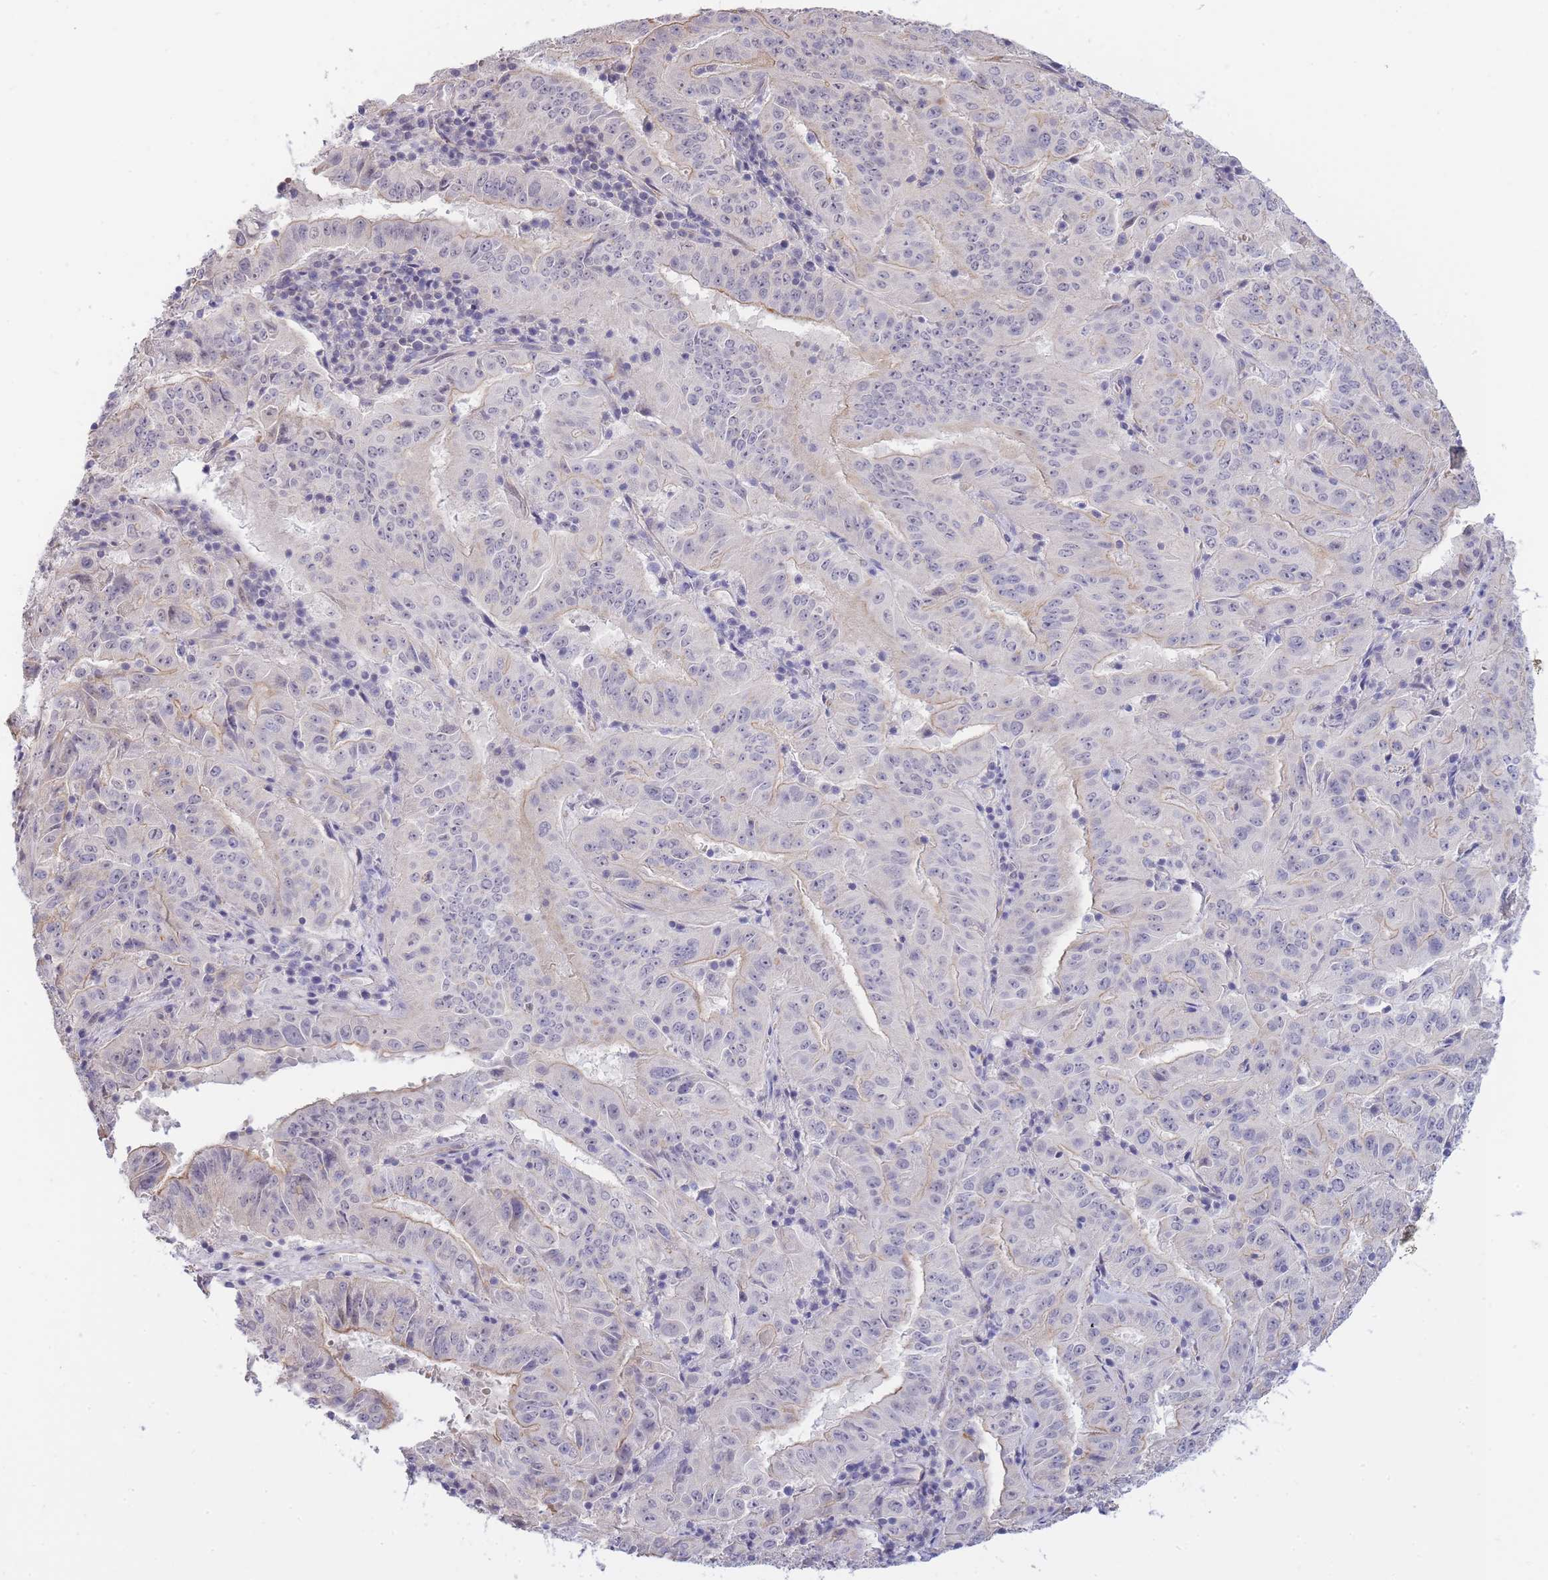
{"staining": {"intensity": "weak", "quantity": "<25%", "location": "cytoplasmic/membranous"}, "tissue": "pancreatic cancer", "cell_type": "Tumor cells", "image_type": "cancer", "snomed": [{"axis": "morphology", "description": "Adenocarcinoma, NOS"}, {"axis": "topography", "description": "Pancreas"}], "caption": "Immunohistochemistry (IHC) image of human pancreatic adenocarcinoma stained for a protein (brown), which reveals no positivity in tumor cells. (Stains: DAB immunohistochemistry with hematoxylin counter stain, Microscopy: brightfield microscopy at high magnification).", "gene": "C19orf25", "patient": {"sex": "male", "age": 63}}